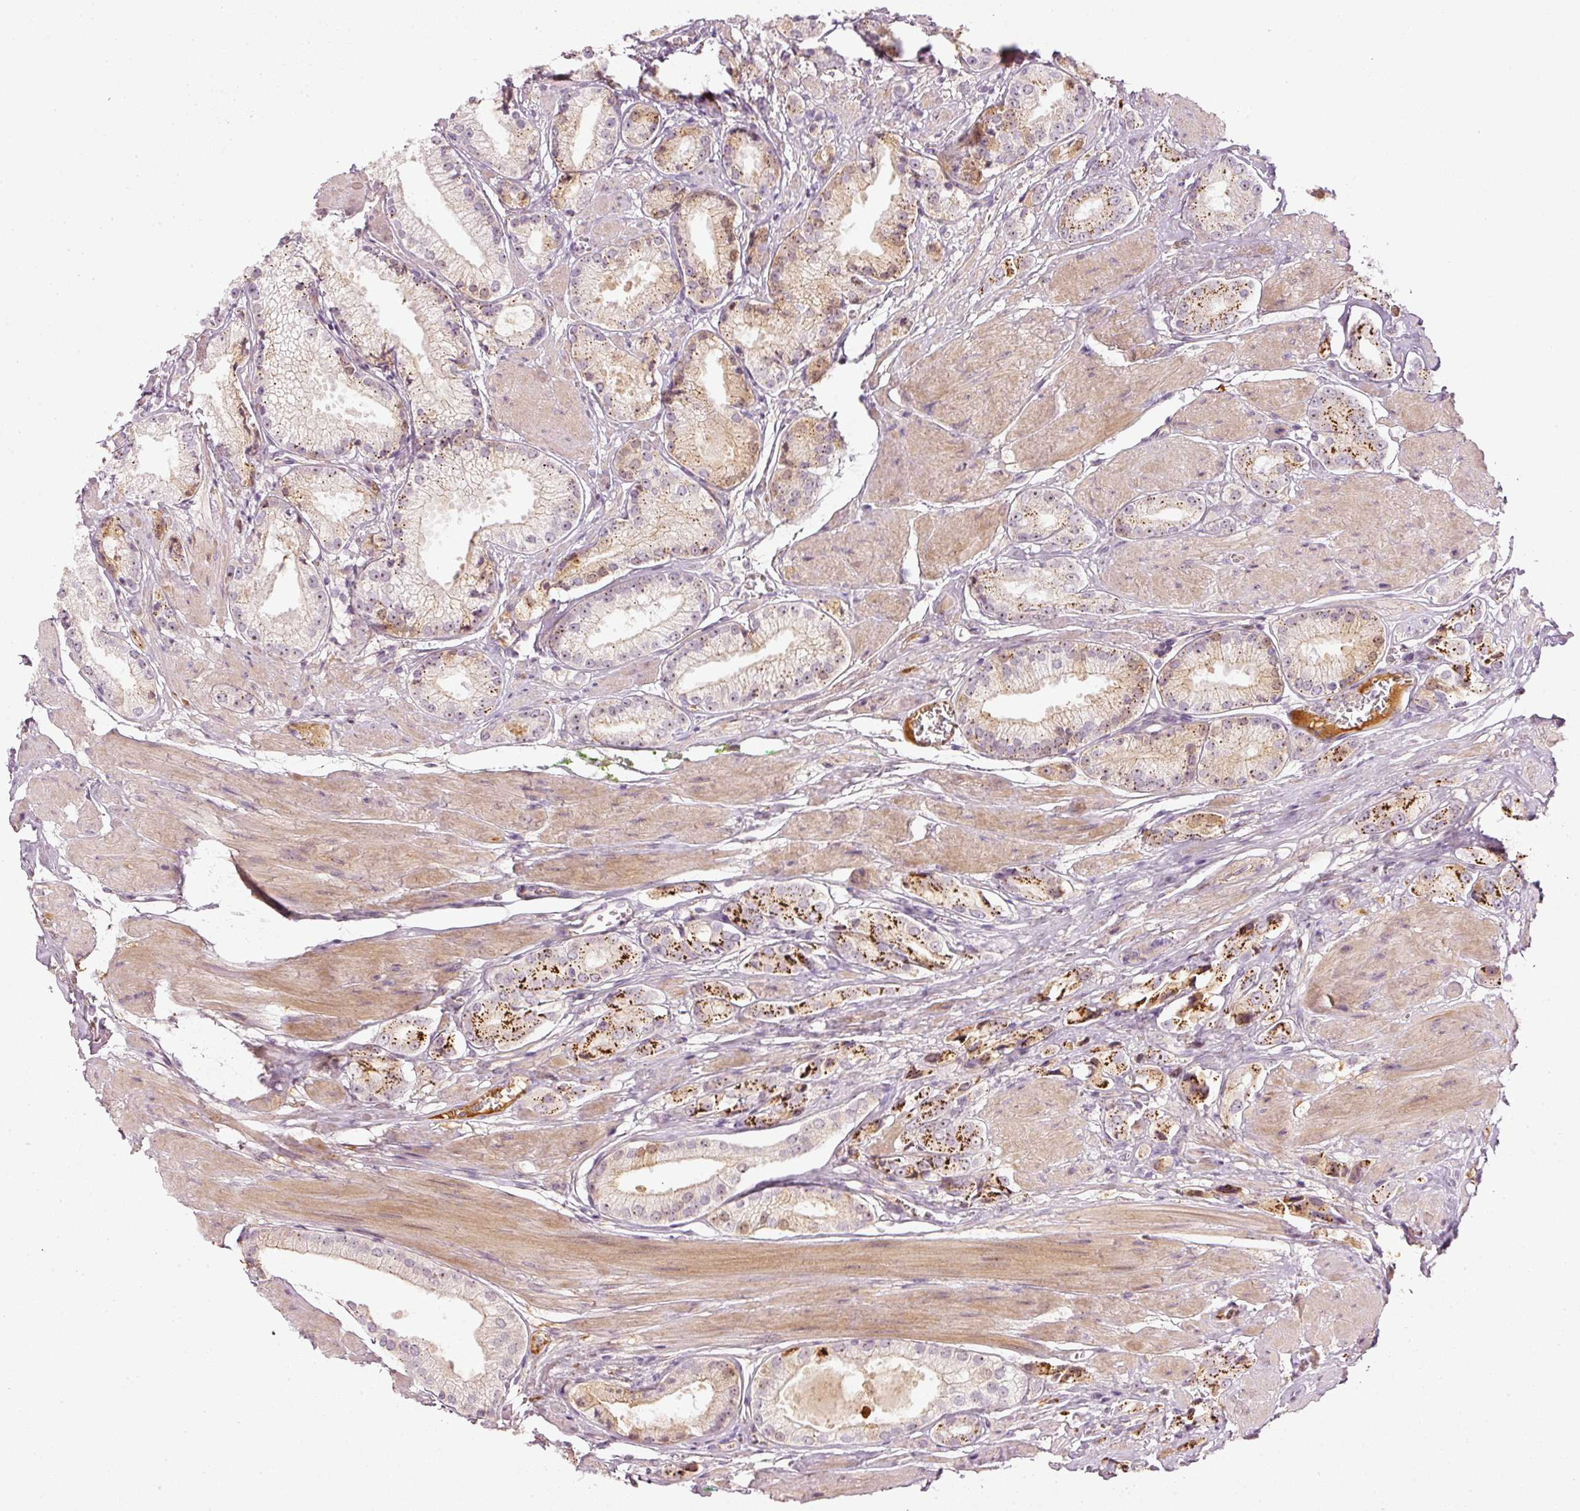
{"staining": {"intensity": "moderate", "quantity": "25%-75%", "location": "cytoplasmic/membranous,nuclear"}, "tissue": "prostate cancer", "cell_type": "Tumor cells", "image_type": "cancer", "snomed": [{"axis": "morphology", "description": "Adenocarcinoma, High grade"}, {"axis": "topography", "description": "Prostate and seminal vesicle, NOS"}], "caption": "The histopathology image shows a brown stain indicating the presence of a protein in the cytoplasmic/membranous and nuclear of tumor cells in prostate cancer (high-grade adenocarcinoma).", "gene": "VCAM1", "patient": {"sex": "male", "age": 64}}